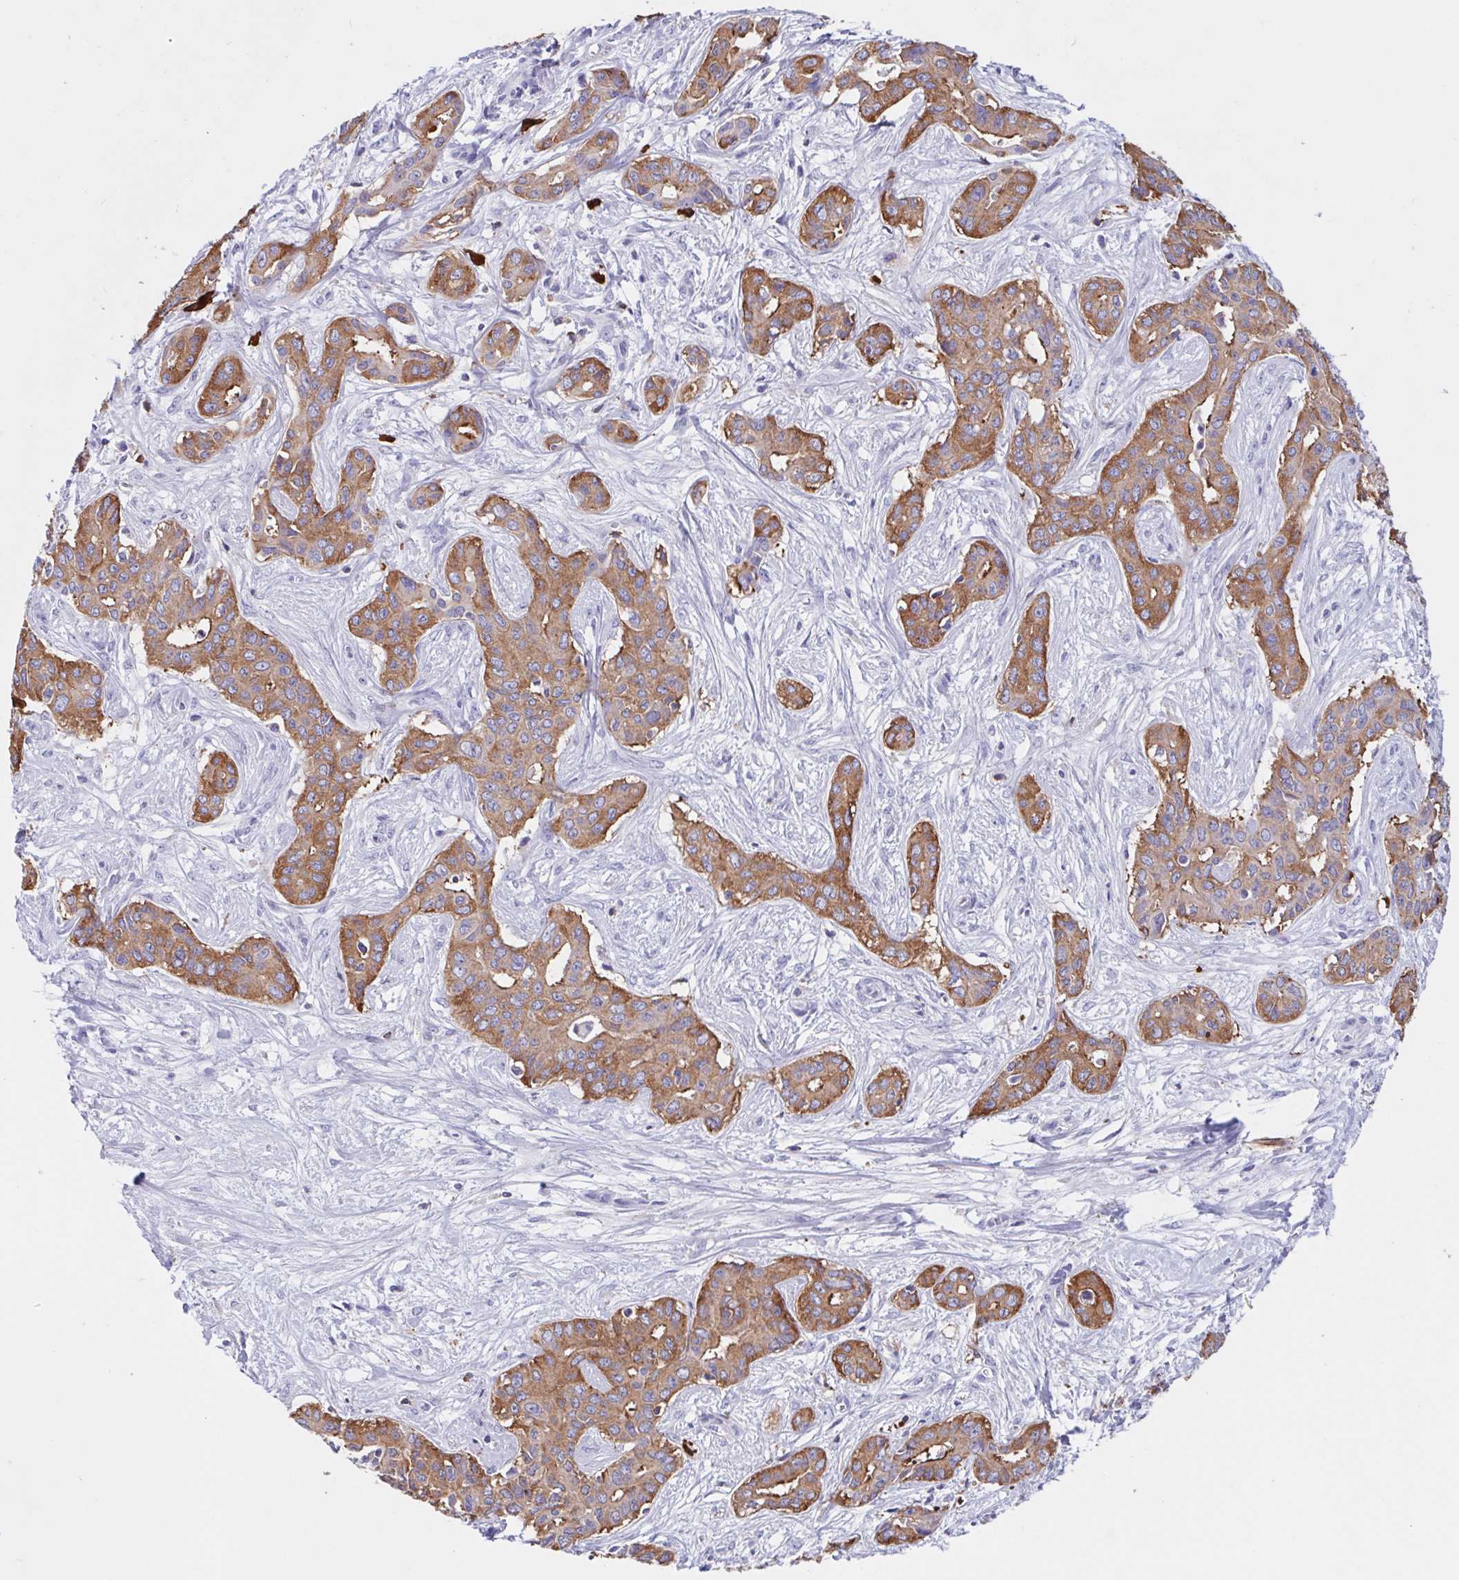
{"staining": {"intensity": "moderate", "quantity": ">75%", "location": "cytoplasmic/membranous"}, "tissue": "liver cancer", "cell_type": "Tumor cells", "image_type": "cancer", "snomed": [{"axis": "morphology", "description": "Cholangiocarcinoma"}, {"axis": "topography", "description": "Liver"}], "caption": "The image reveals a brown stain indicating the presence of a protein in the cytoplasmic/membranous of tumor cells in liver cancer.", "gene": "TPD52", "patient": {"sex": "female", "age": 65}}